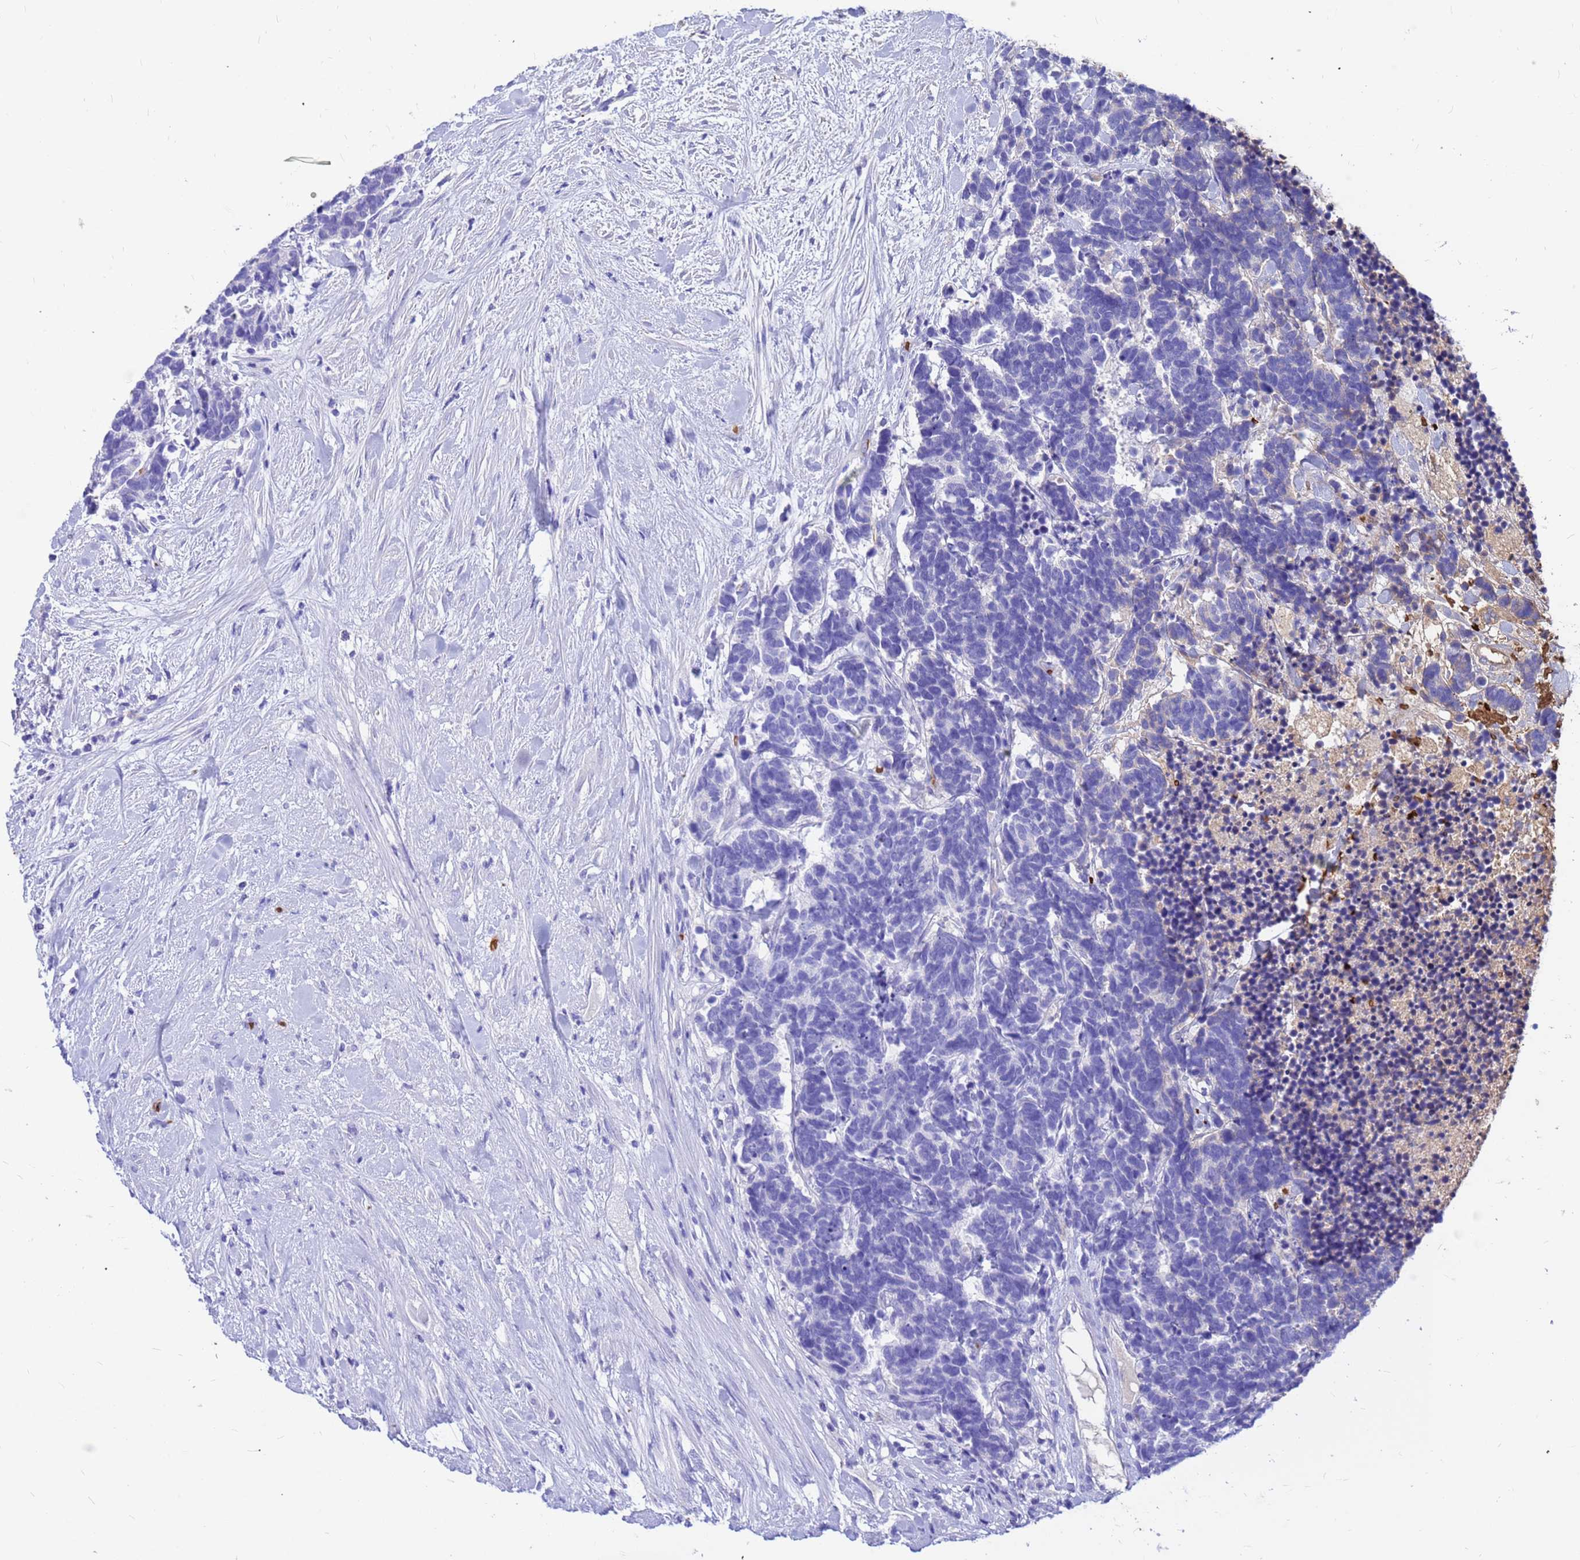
{"staining": {"intensity": "negative", "quantity": "none", "location": "none"}, "tissue": "carcinoid", "cell_type": "Tumor cells", "image_type": "cancer", "snomed": [{"axis": "morphology", "description": "Carcinoma, NOS"}, {"axis": "morphology", "description": "Carcinoid, malignant, NOS"}, {"axis": "topography", "description": "Prostate"}], "caption": "Tumor cells are negative for protein expression in human carcinoid. Brightfield microscopy of immunohistochemistry (IHC) stained with DAB (brown) and hematoxylin (blue), captured at high magnification.", "gene": "HBA2", "patient": {"sex": "male", "age": 57}}